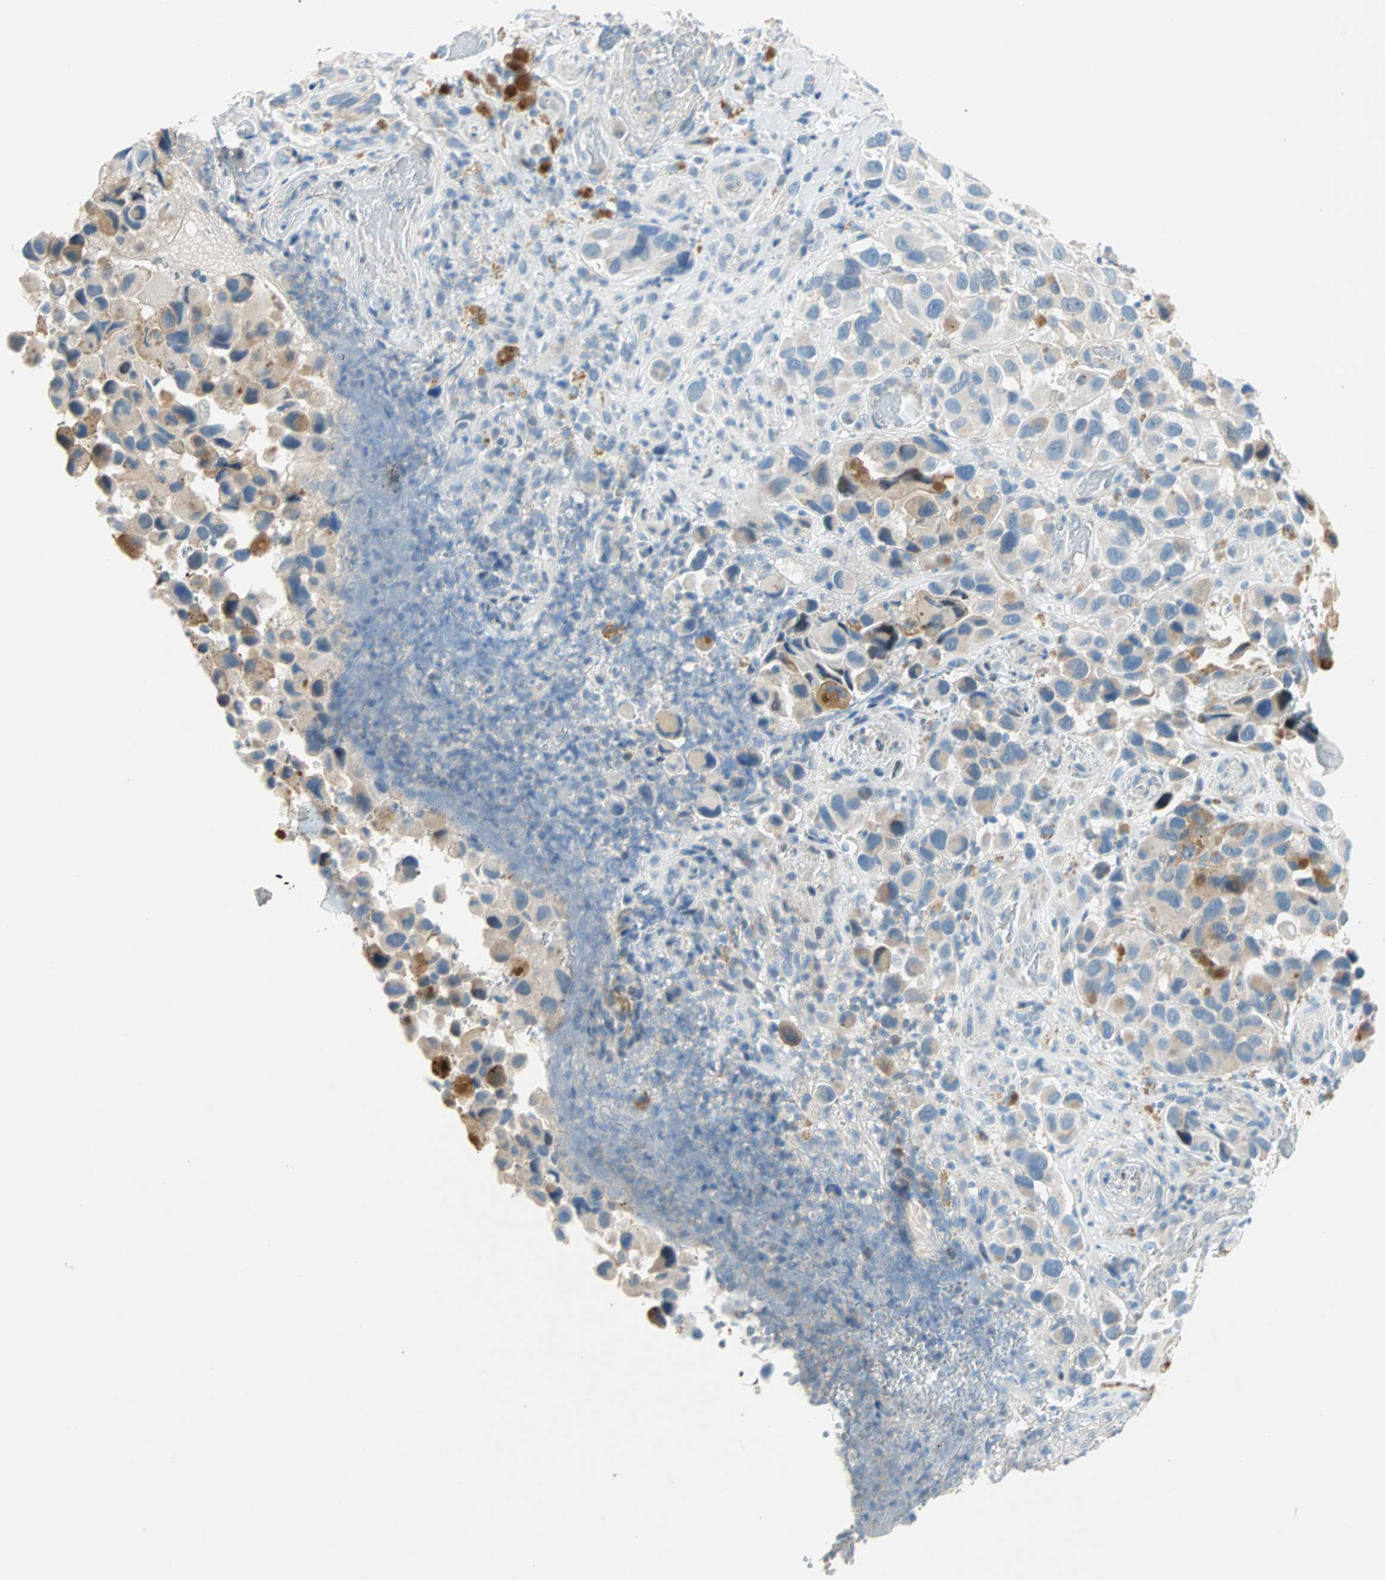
{"staining": {"intensity": "negative", "quantity": "none", "location": "none"}, "tissue": "melanoma", "cell_type": "Tumor cells", "image_type": "cancer", "snomed": [{"axis": "morphology", "description": "Malignant melanoma, NOS"}, {"axis": "topography", "description": "Skin"}], "caption": "This is an IHC micrograph of malignant melanoma. There is no positivity in tumor cells.", "gene": "TMEM163", "patient": {"sex": "female", "age": 73}}